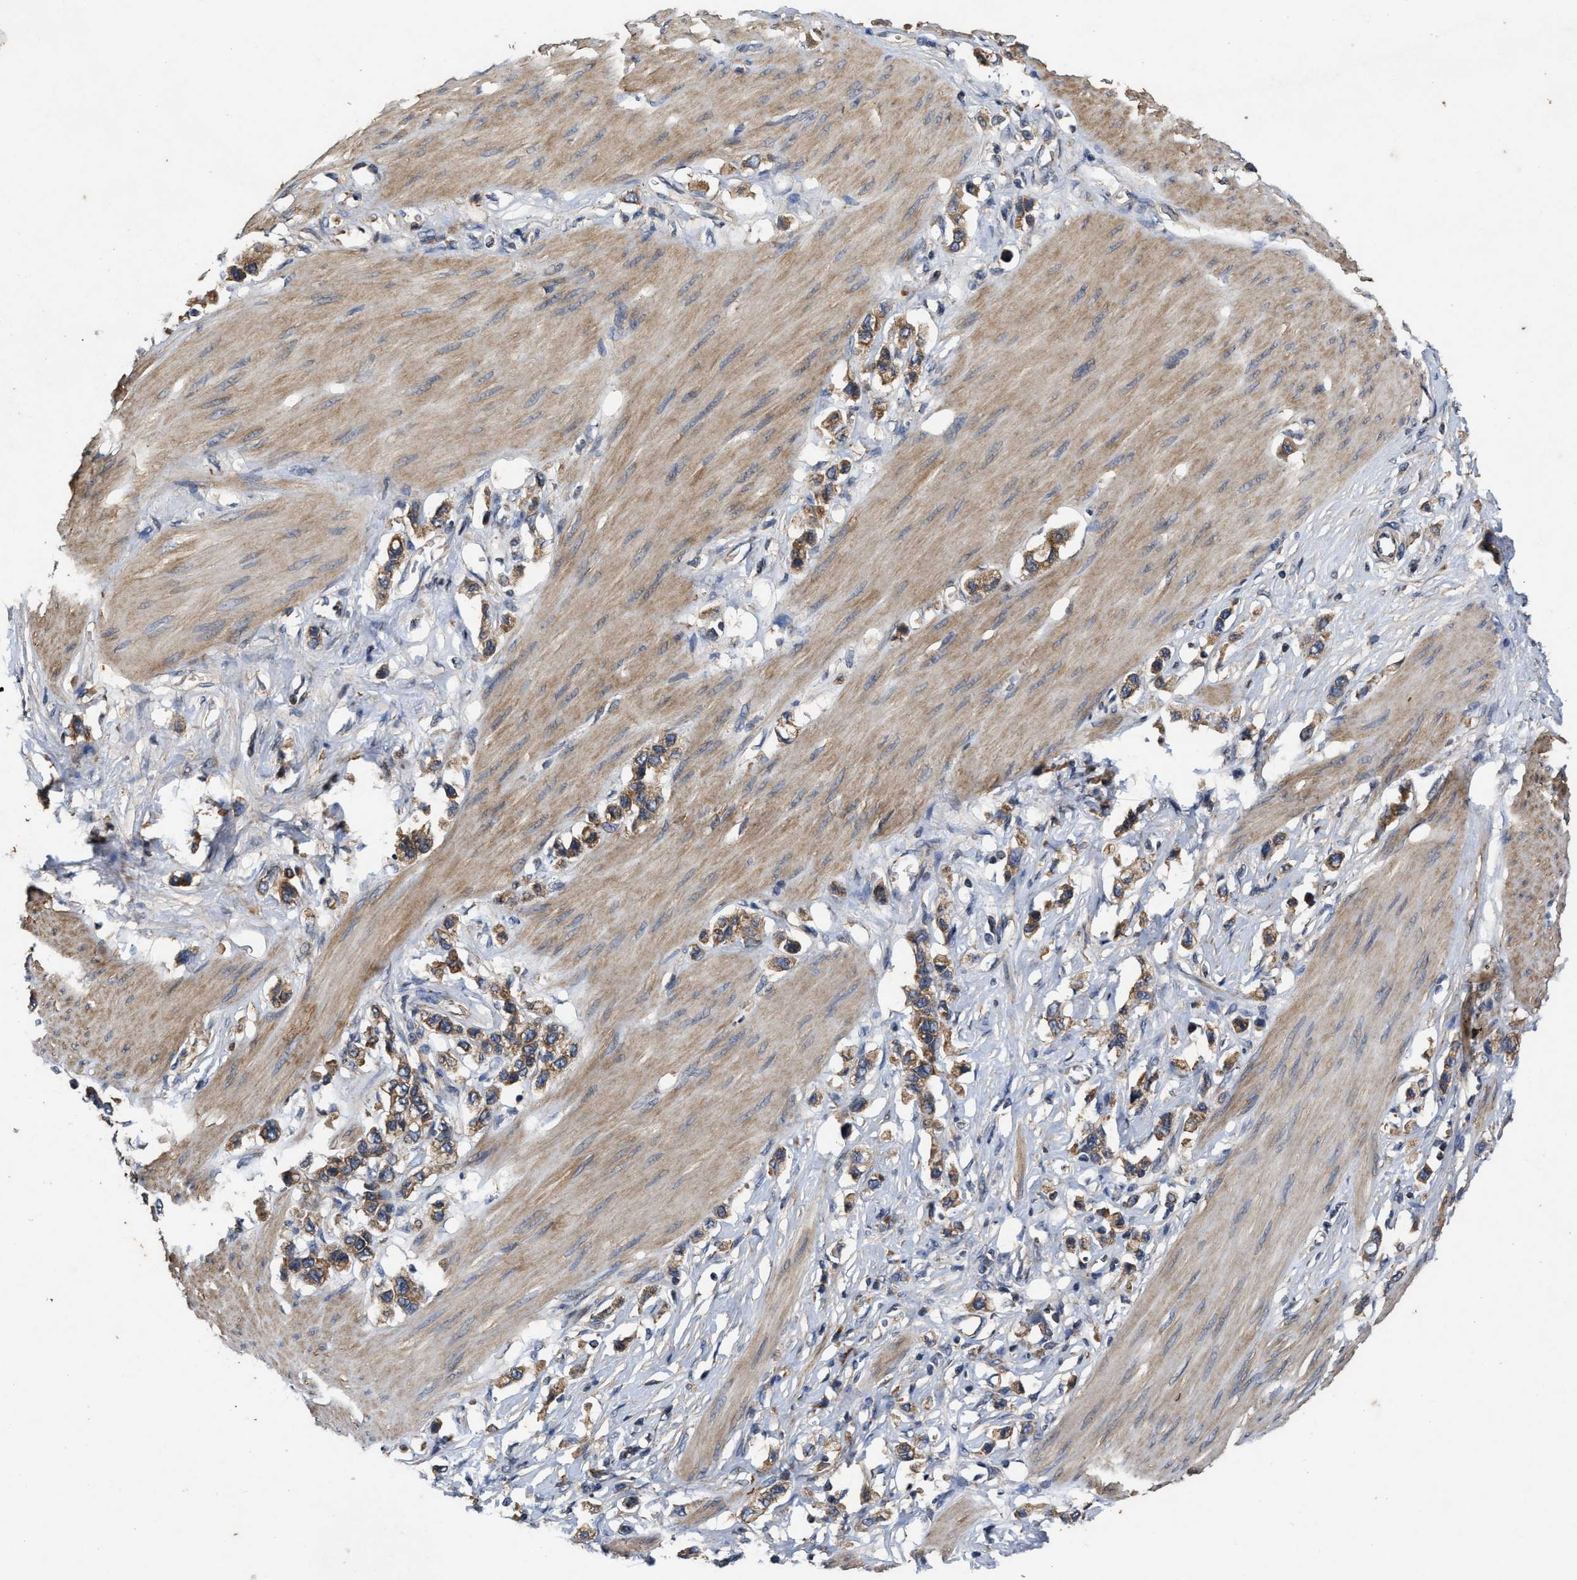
{"staining": {"intensity": "moderate", "quantity": ">75%", "location": "cytoplasmic/membranous"}, "tissue": "stomach cancer", "cell_type": "Tumor cells", "image_type": "cancer", "snomed": [{"axis": "morphology", "description": "Adenocarcinoma, NOS"}, {"axis": "topography", "description": "Stomach"}], "caption": "Immunohistochemical staining of stomach cancer exhibits medium levels of moderate cytoplasmic/membranous staining in approximately >75% of tumor cells.", "gene": "EFNA4", "patient": {"sex": "female", "age": 65}}